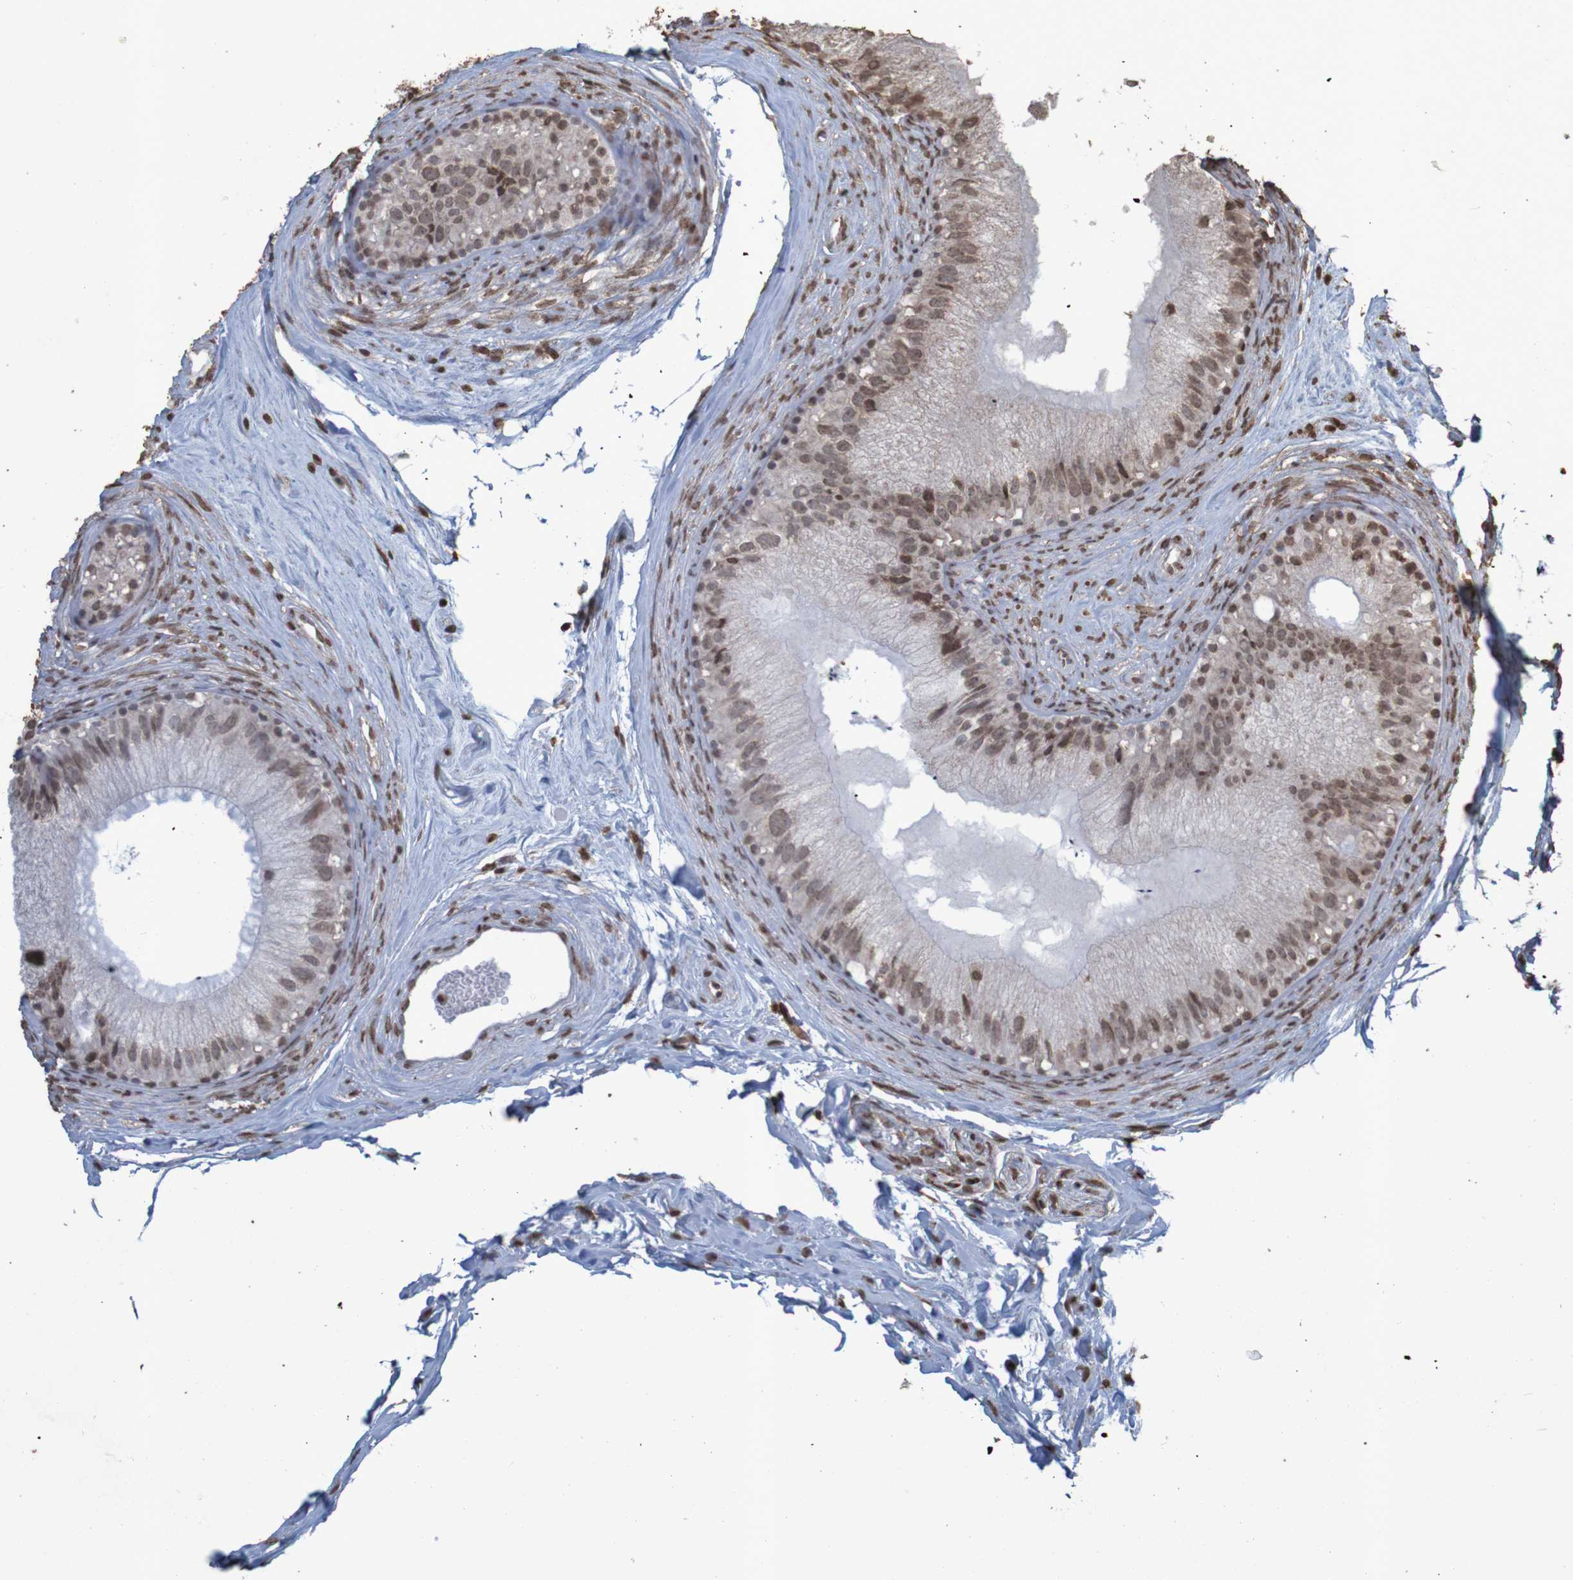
{"staining": {"intensity": "moderate", "quantity": ">75%", "location": "cytoplasmic/membranous,nuclear"}, "tissue": "epididymis", "cell_type": "Glandular cells", "image_type": "normal", "snomed": [{"axis": "morphology", "description": "Normal tissue, NOS"}, {"axis": "topography", "description": "Epididymis"}], "caption": "Protein expression analysis of benign human epididymis reveals moderate cytoplasmic/membranous,nuclear staining in approximately >75% of glandular cells. (brown staining indicates protein expression, while blue staining denotes nuclei).", "gene": "GFI1", "patient": {"sex": "male", "age": 56}}